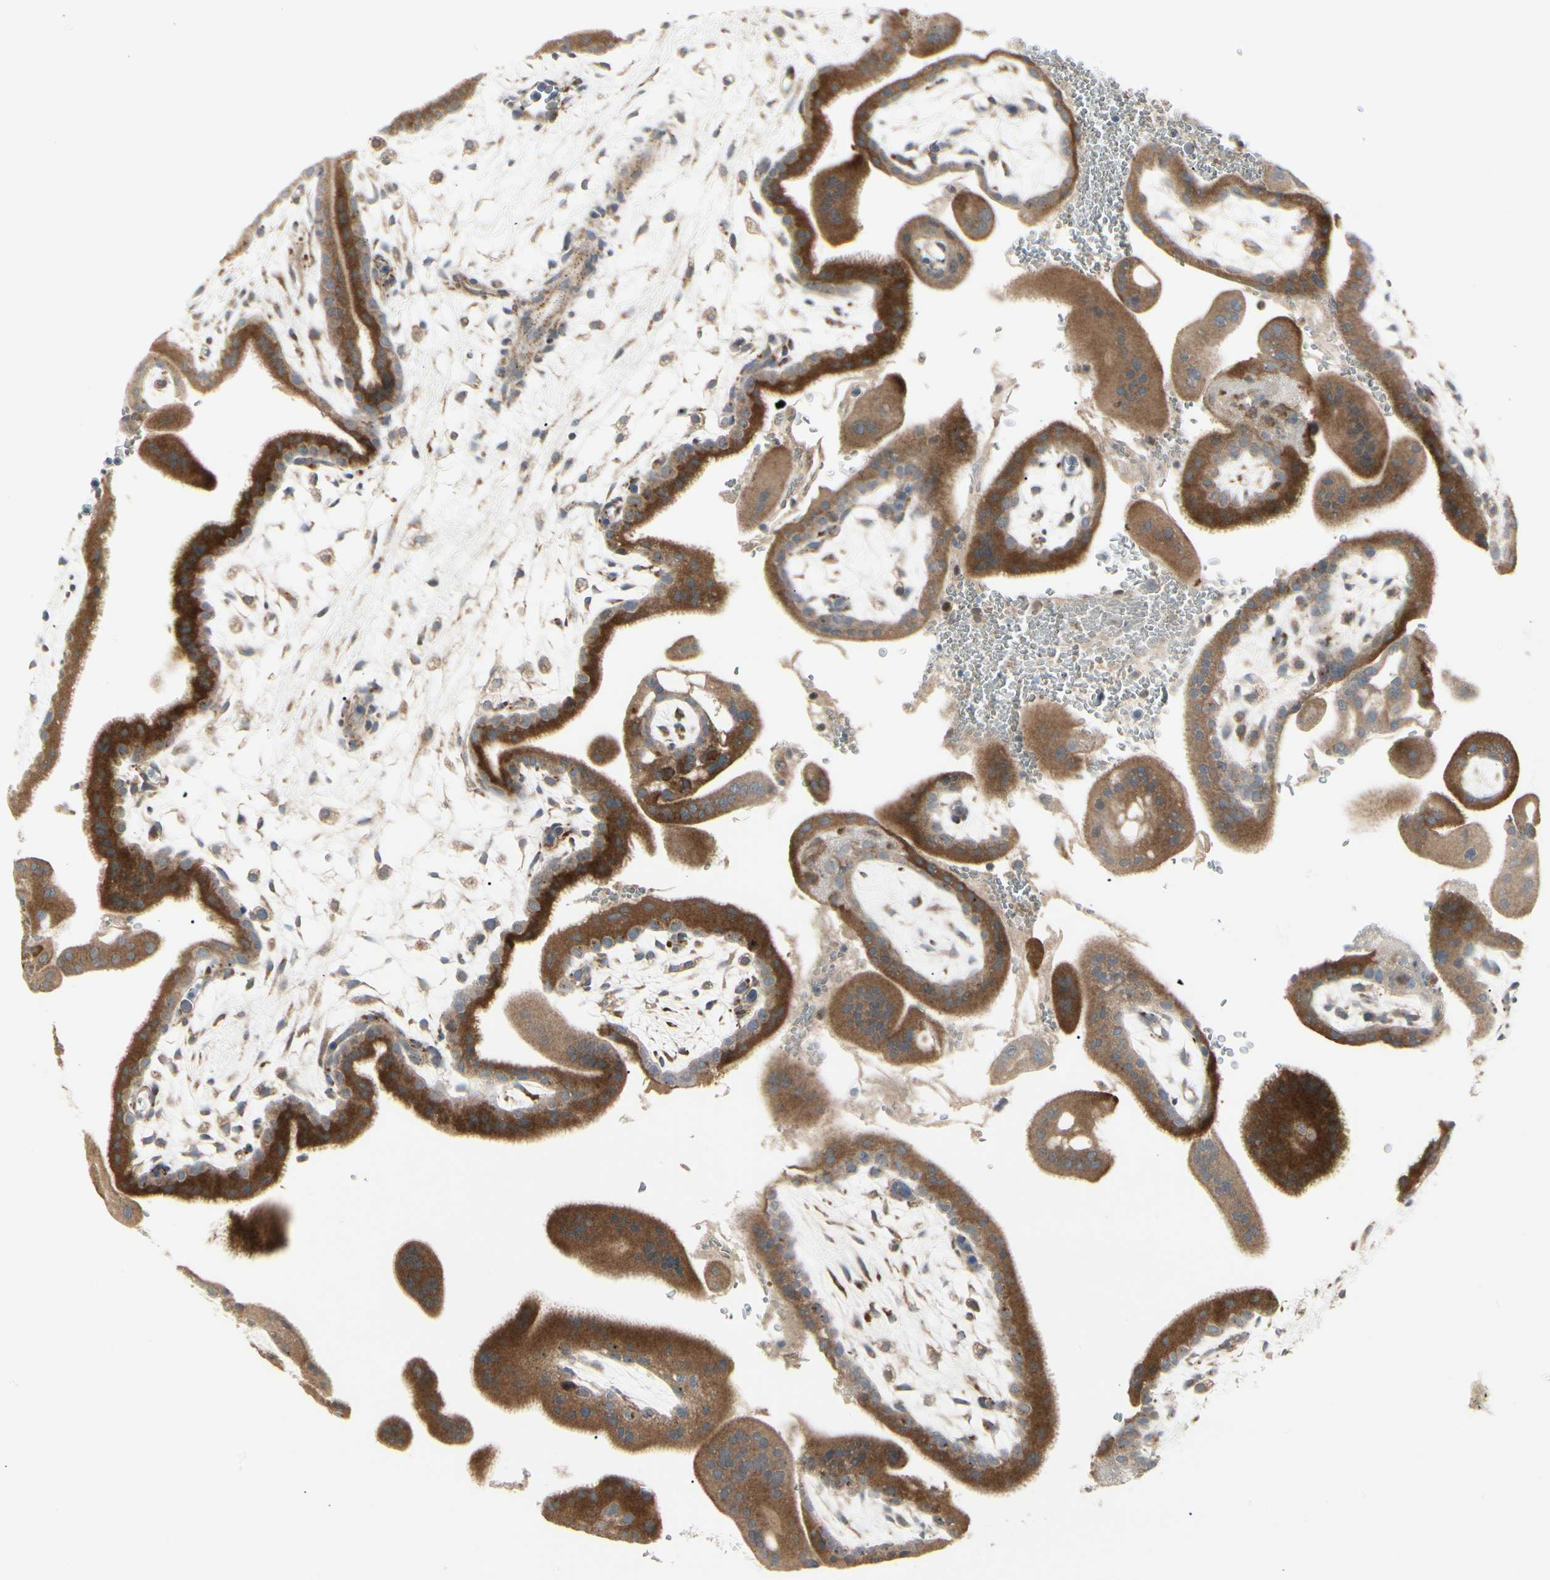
{"staining": {"intensity": "weak", "quantity": ">75%", "location": "cytoplasmic/membranous"}, "tissue": "placenta", "cell_type": "Decidual cells", "image_type": "normal", "snomed": [{"axis": "morphology", "description": "Normal tissue, NOS"}, {"axis": "topography", "description": "Placenta"}], "caption": "DAB immunohistochemical staining of unremarkable human placenta shows weak cytoplasmic/membranous protein positivity in about >75% of decidual cells.", "gene": "GRN", "patient": {"sex": "female", "age": 35}}